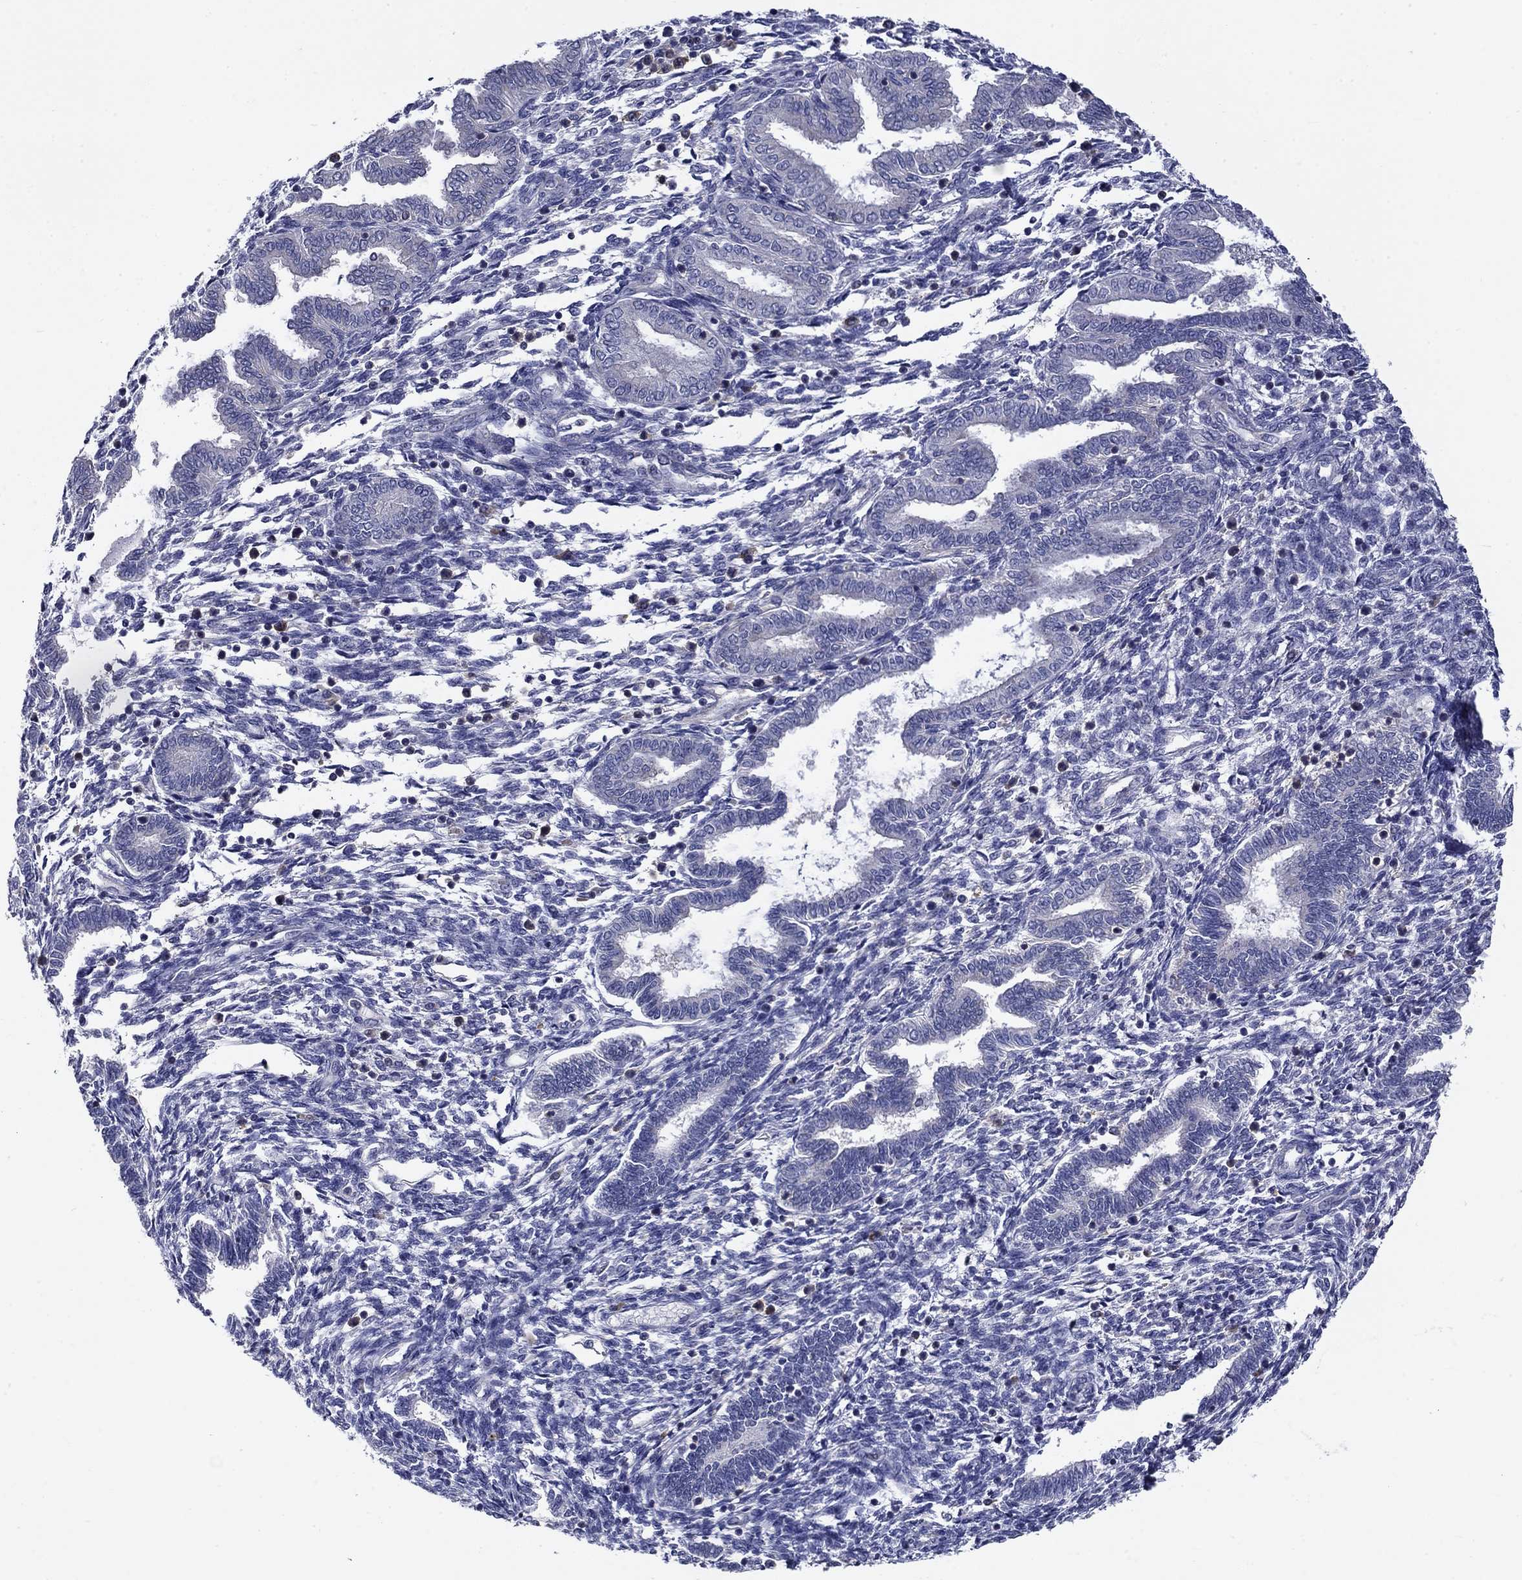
{"staining": {"intensity": "negative", "quantity": "none", "location": "none"}, "tissue": "endometrium", "cell_type": "Cells in endometrial stroma", "image_type": "normal", "snomed": [{"axis": "morphology", "description": "Normal tissue, NOS"}, {"axis": "topography", "description": "Endometrium"}], "caption": "The immunohistochemistry (IHC) micrograph has no significant expression in cells in endometrial stroma of endometrium. (DAB (3,3'-diaminobenzidine) immunohistochemistry (IHC) with hematoxylin counter stain).", "gene": "POU2F2", "patient": {"sex": "female", "age": 42}}